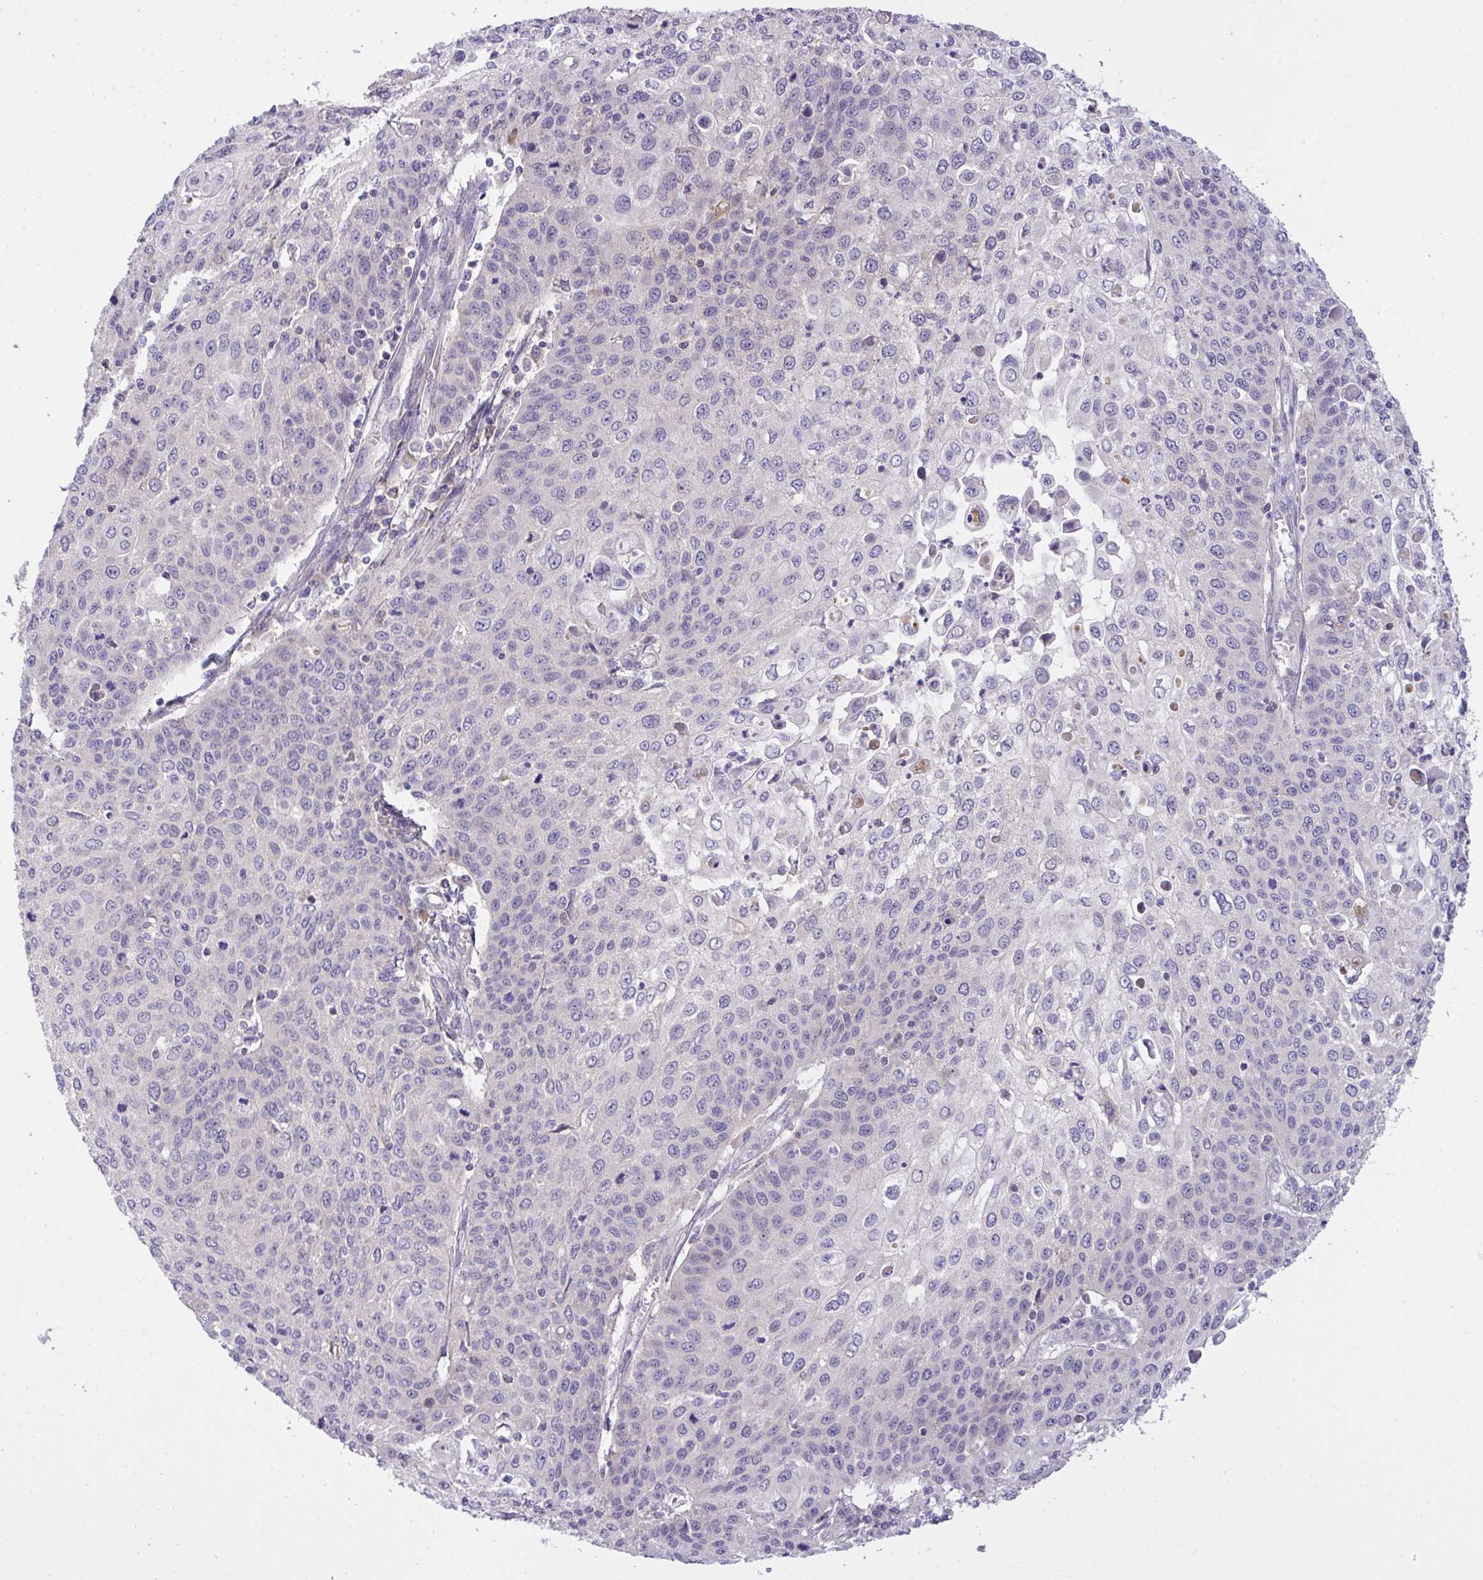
{"staining": {"intensity": "negative", "quantity": "none", "location": "none"}, "tissue": "cervical cancer", "cell_type": "Tumor cells", "image_type": "cancer", "snomed": [{"axis": "morphology", "description": "Squamous cell carcinoma, NOS"}, {"axis": "topography", "description": "Cervix"}], "caption": "There is no significant staining in tumor cells of cervical cancer (squamous cell carcinoma).", "gene": "ZNF581", "patient": {"sex": "female", "age": 65}}